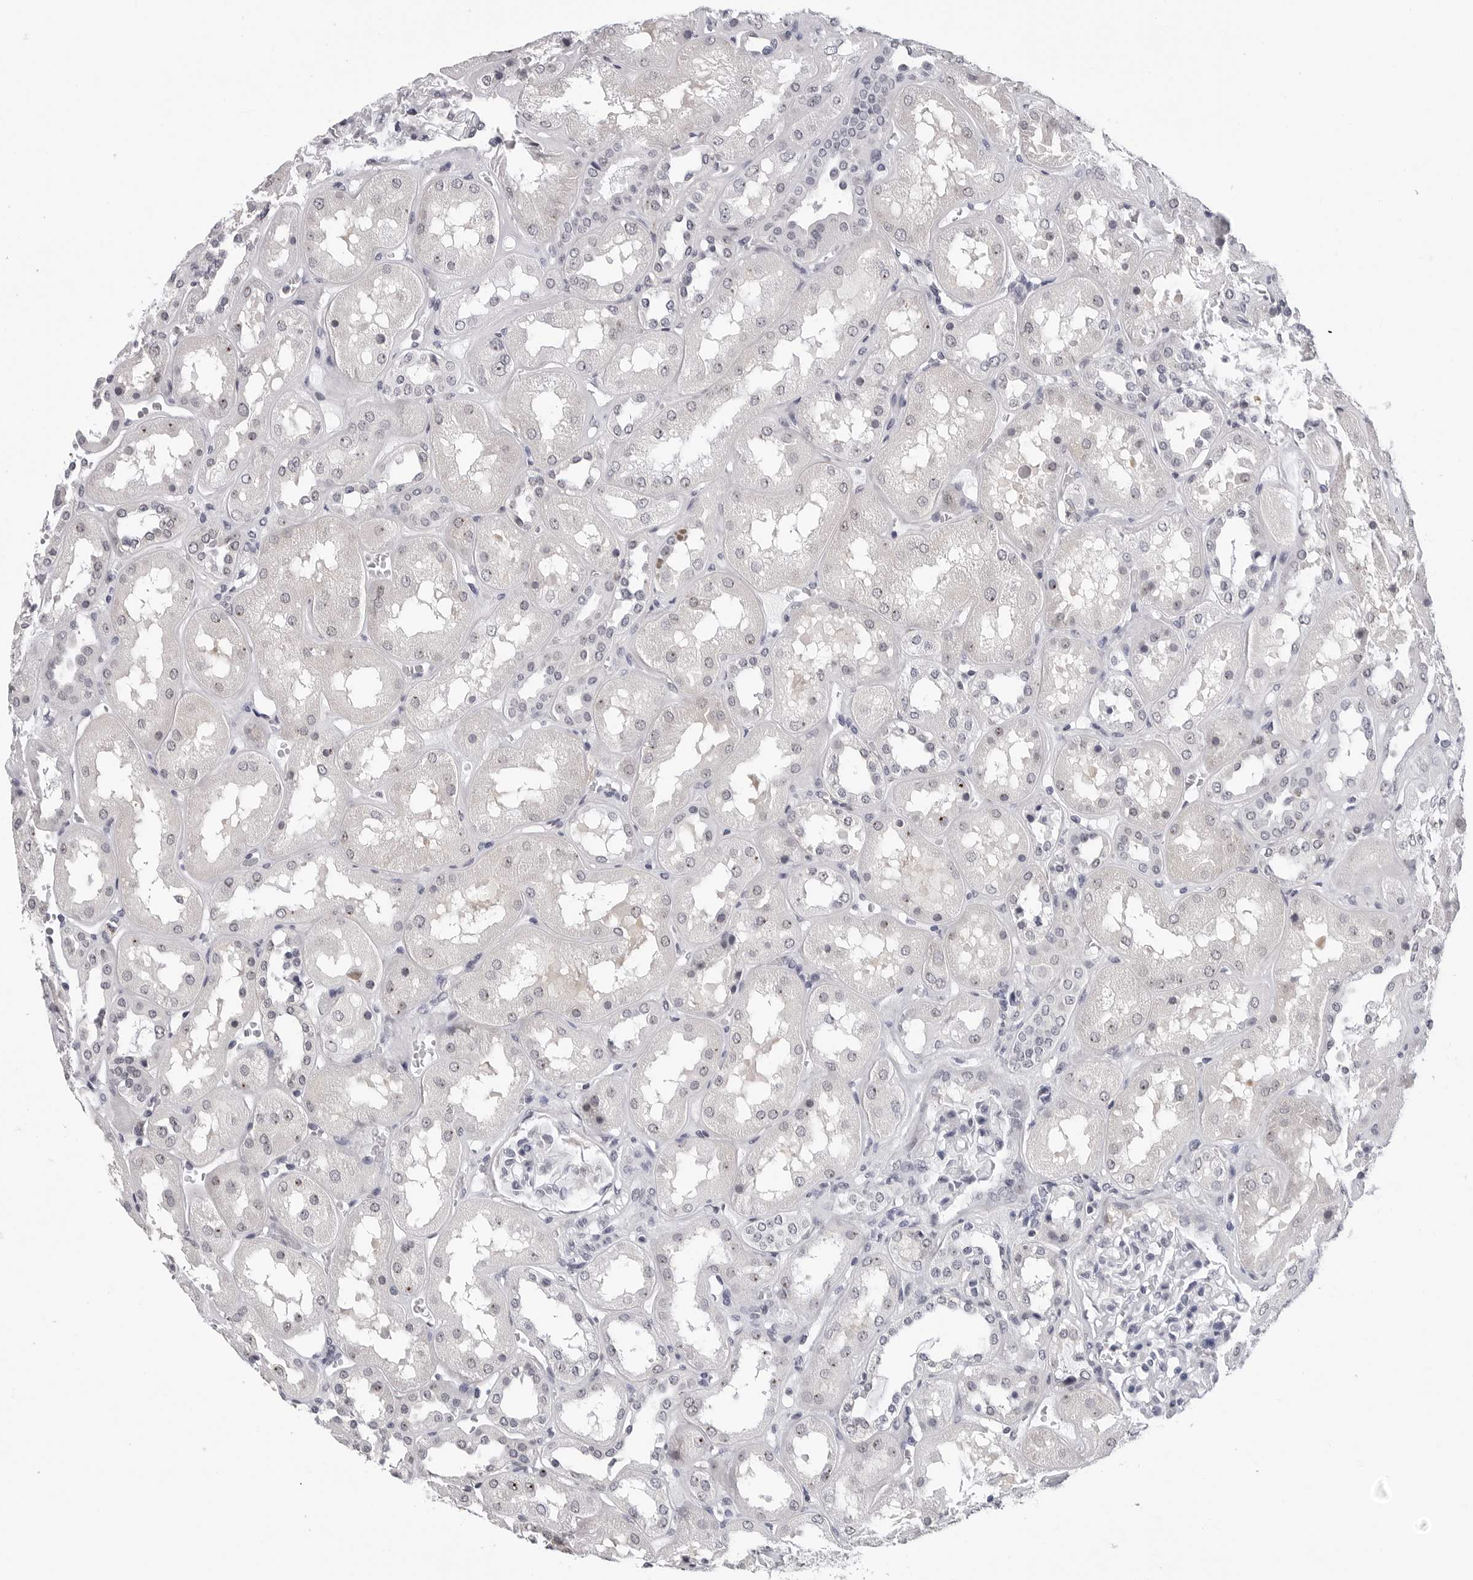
{"staining": {"intensity": "negative", "quantity": "none", "location": "none"}, "tissue": "kidney", "cell_type": "Cells in glomeruli", "image_type": "normal", "snomed": [{"axis": "morphology", "description": "Normal tissue, NOS"}, {"axis": "topography", "description": "Kidney"}], "caption": "Immunohistochemistry photomicrograph of unremarkable human kidney stained for a protein (brown), which reveals no expression in cells in glomeruli.", "gene": "GNL2", "patient": {"sex": "male", "age": 70}}